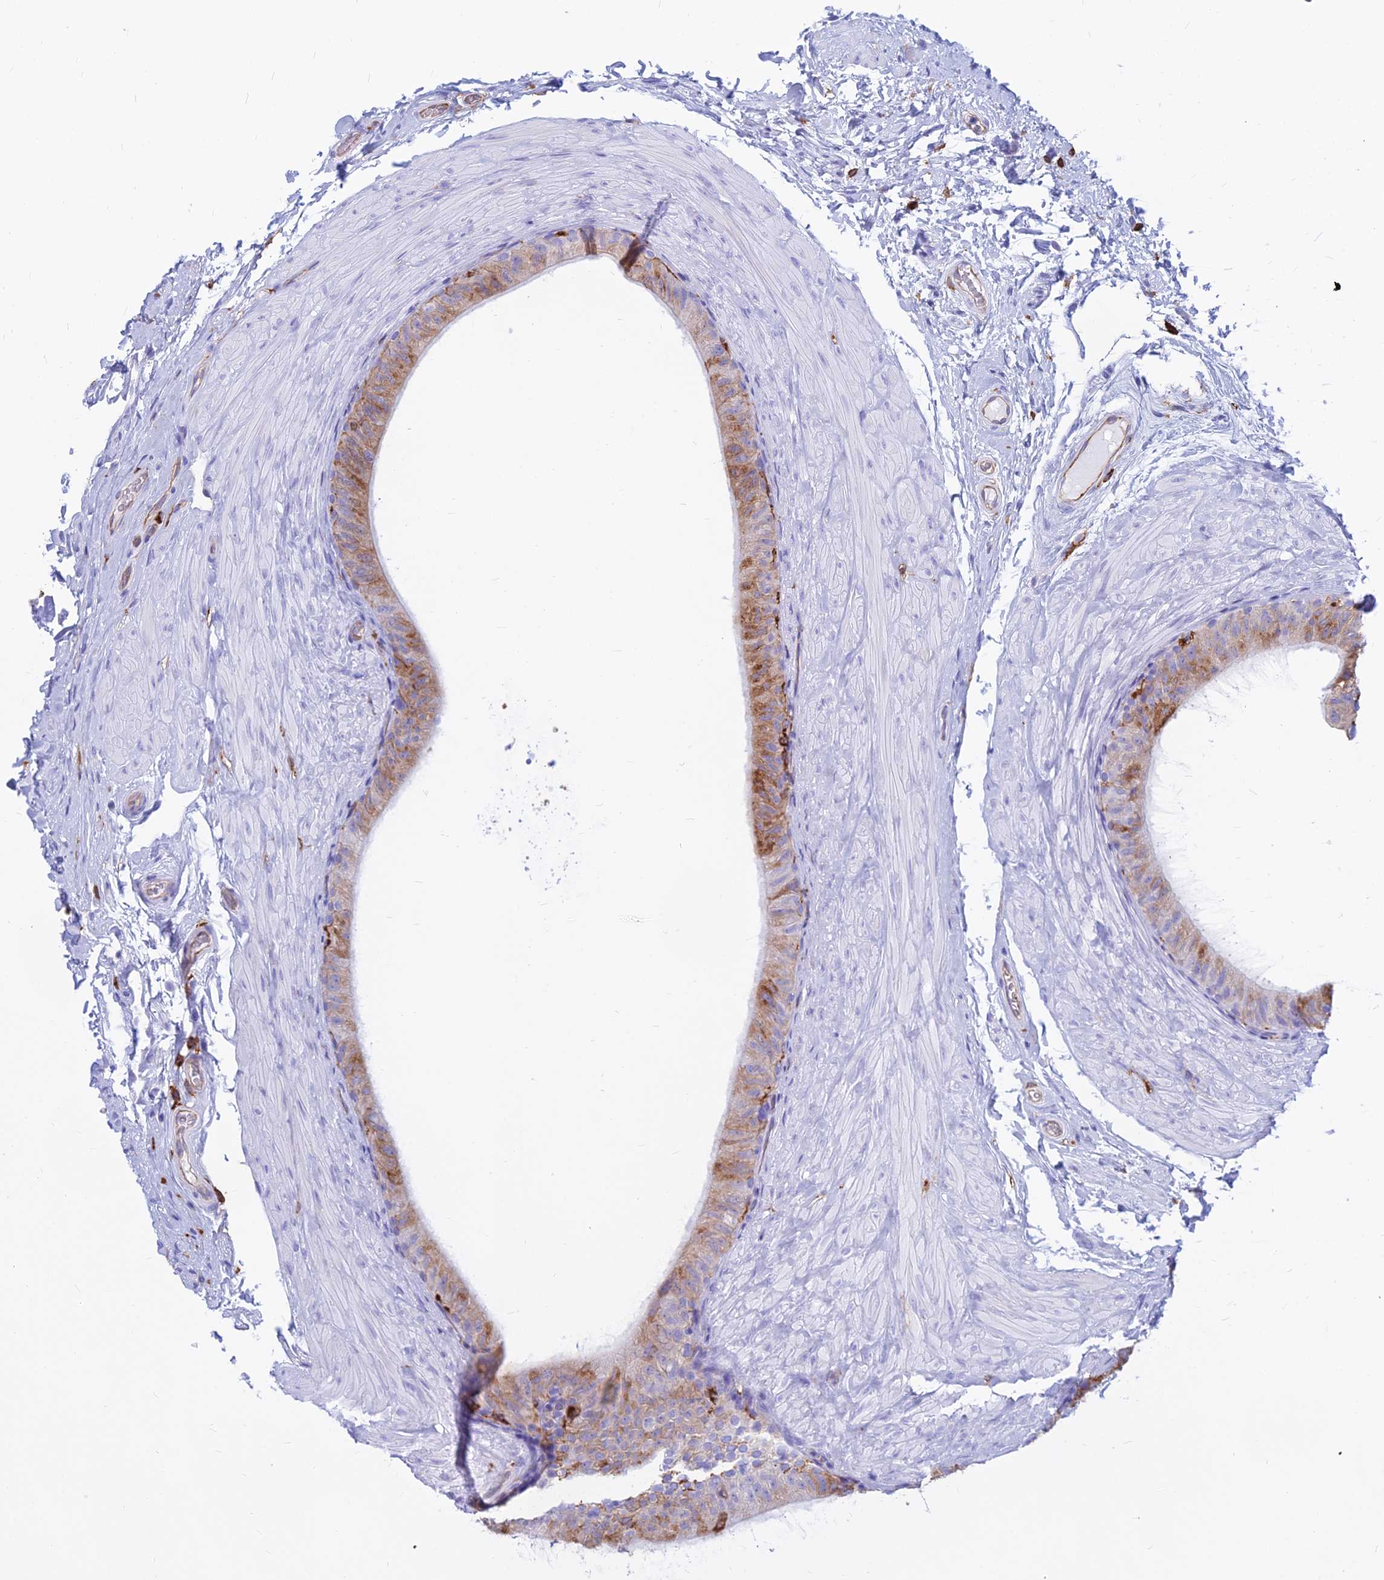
{"staining": {"intensity": "moderate", "quantity": "25%-75%", "location": "cytoplasmic/membranous"}, "tissue": "epididymis", "cell_type": "Glandular cells", "image_type": "normal", "snomed": [{"axis": "morphology", "description": "Normal tissue, NOS"}, {"axis": "topography", "description": "Epididymis"}], "caption": "Approximately 25%-75% of glandular cells in normal human epididymis demonstrate moderate cytoplasmic/membranous protein expression as visualized by brown immunohistochemical staining.", "gene": "HLA", "patient": {"sex": "male", "age": 49}}